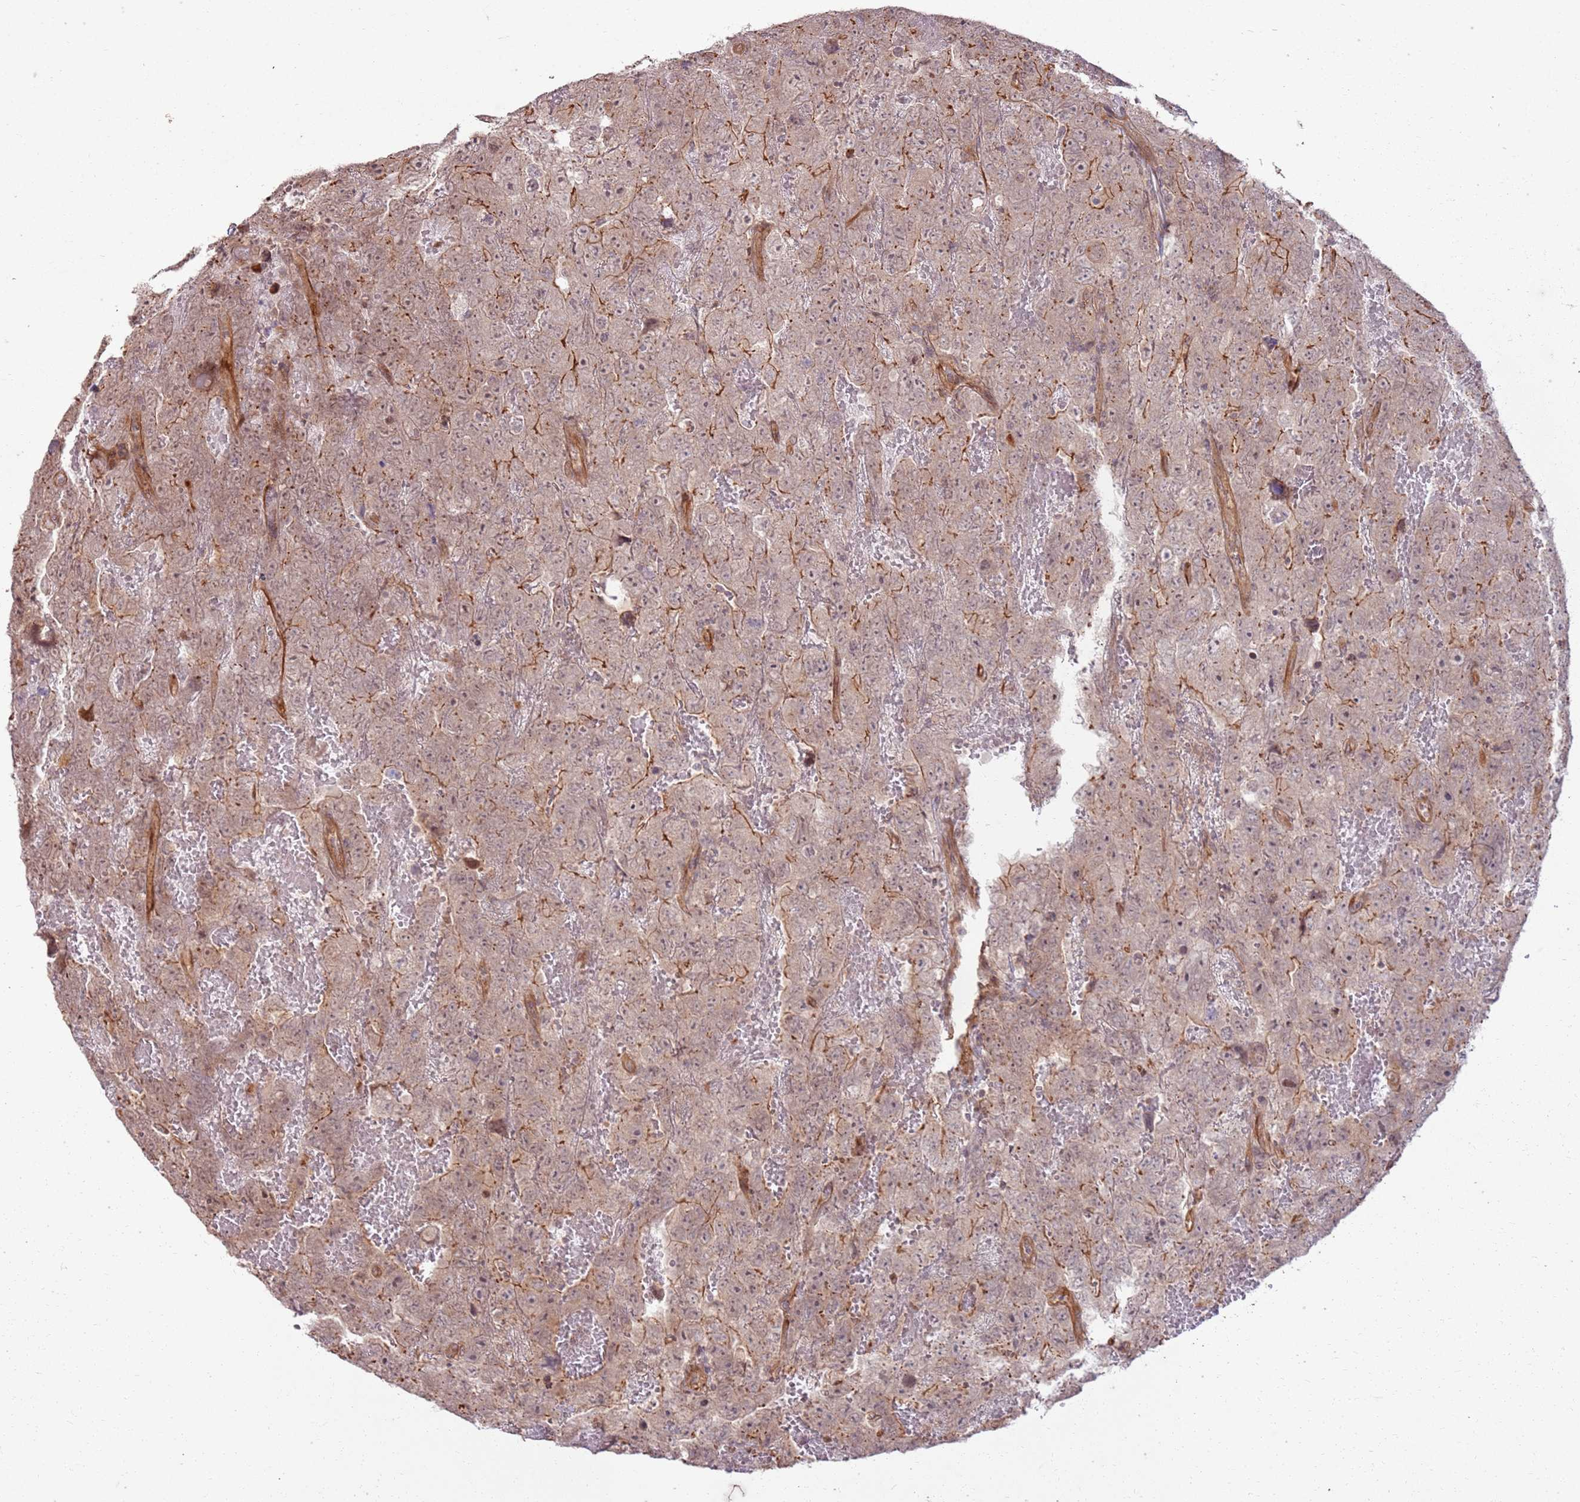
{"staining": {"intensity": "moderate", "quantity": "25%-75%", "location": "cytoplasmic/membranous"}, "tissue": "testis cancer", "cell_type": "Tumor cells", "image_type": "cancer", "snomed": [{"axis": "morphology", "description": "Carcinoma, Embryonal, NOS"}, {"axis": "topography", "description": "Testis"}], "caption": "Moderate cytoplasmic/membranous staining is identified in about 25%-75% of tumor cells in embryonal carcinoma (testis).", "gene": "ZNF623", "patient": {"sex": "male", "age": 45}}